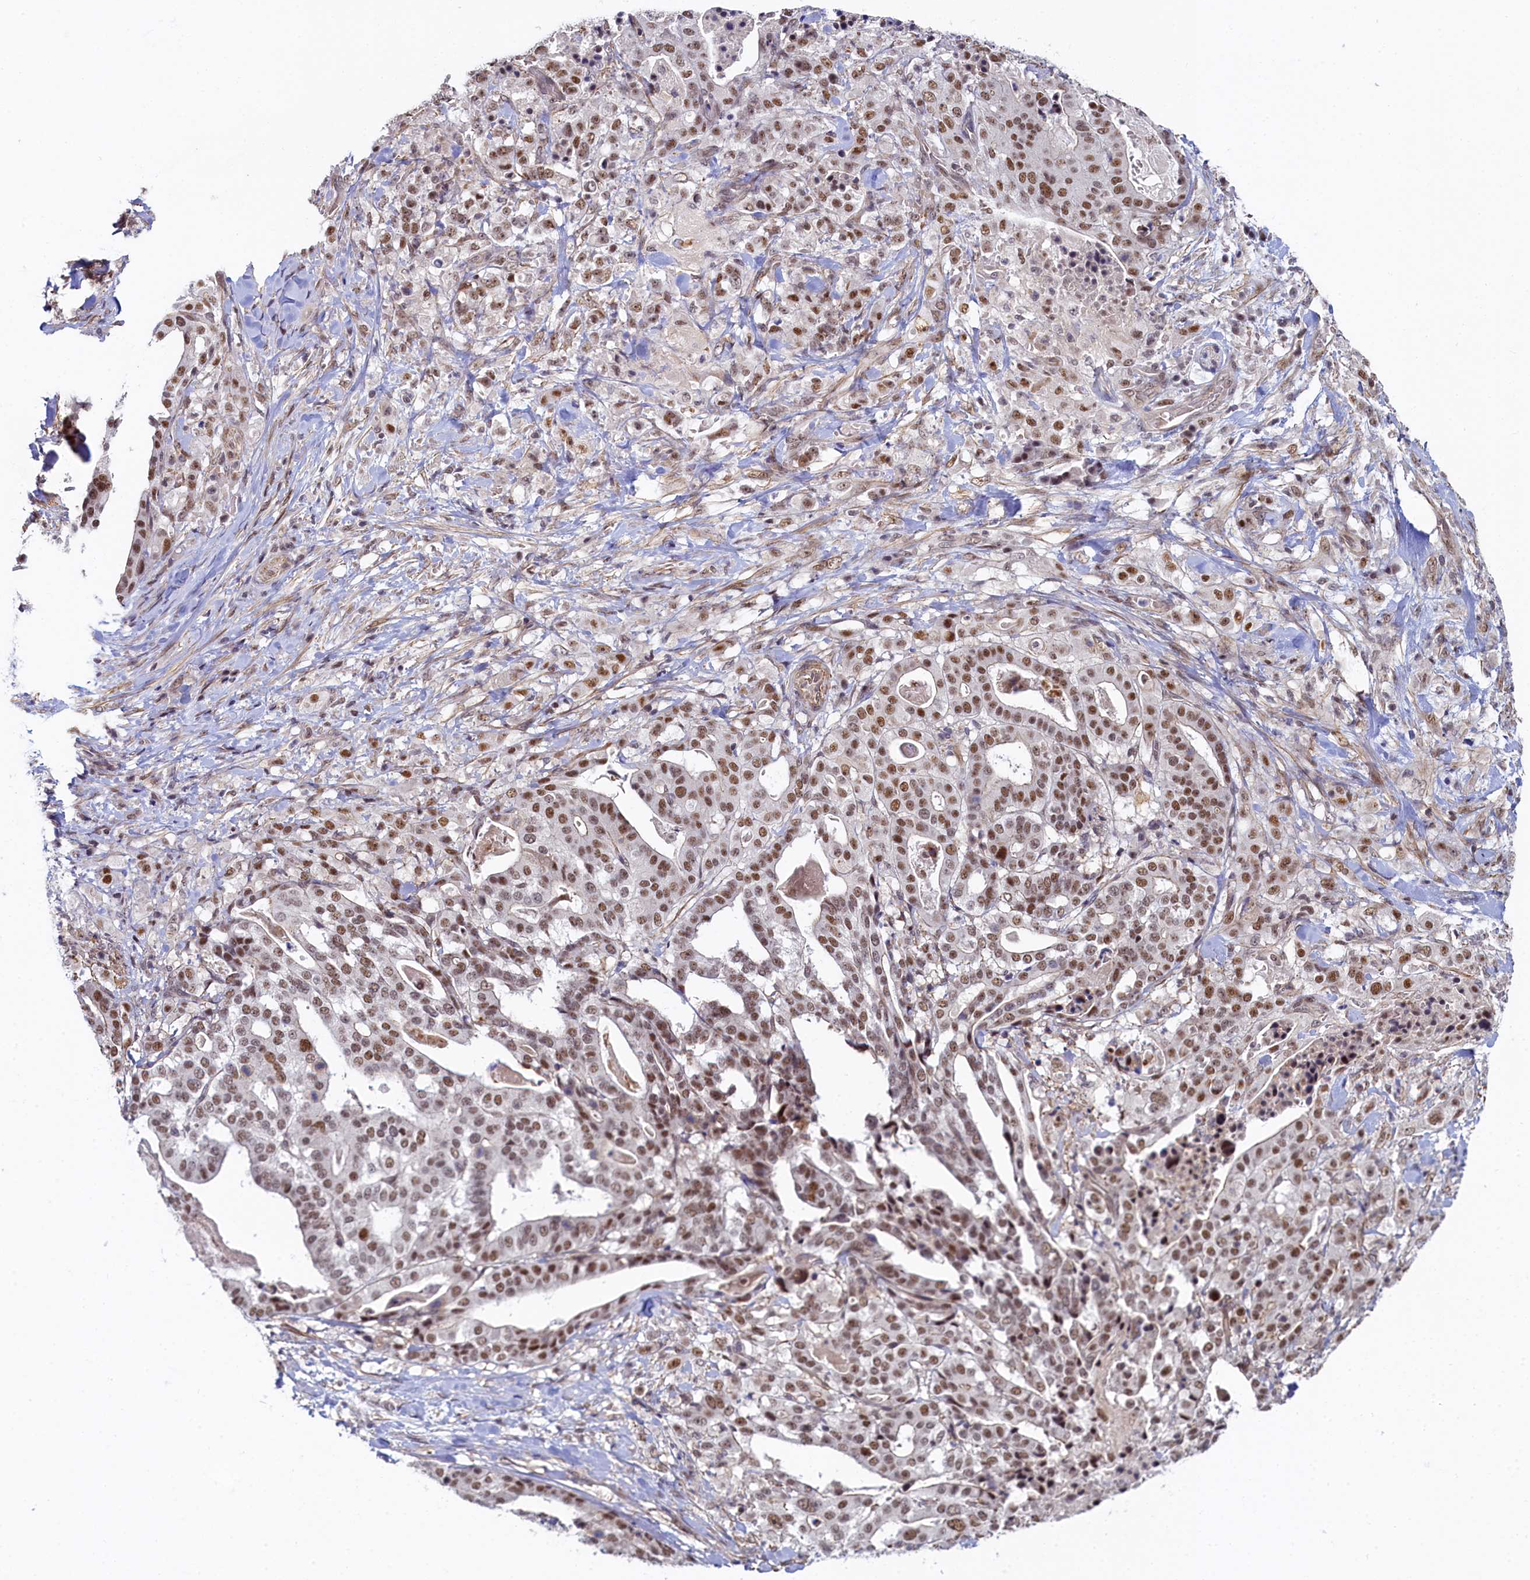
{"staining": {"intensity": "moderate", "quantity": ">75%", "location": "nuclear"}, "tissue": "stomach cancer", "cell_type": "Tumor cells", "image_type": "cancer", "snomed": [{"axis": "morphology", "description": "Adenocarcinoma, NOS"}, {"axis": "topography", "description": "Stomach"}], "caption": "Immunohistochemistry (DAB (3,3'-diaminobenzidine)) staining of human stomach cancer demonstrates moderate nuclear protein positivity in about >75% of tumor cells.", "gene": "INTS14", "patient": {"sex": "male", "age": 48}}